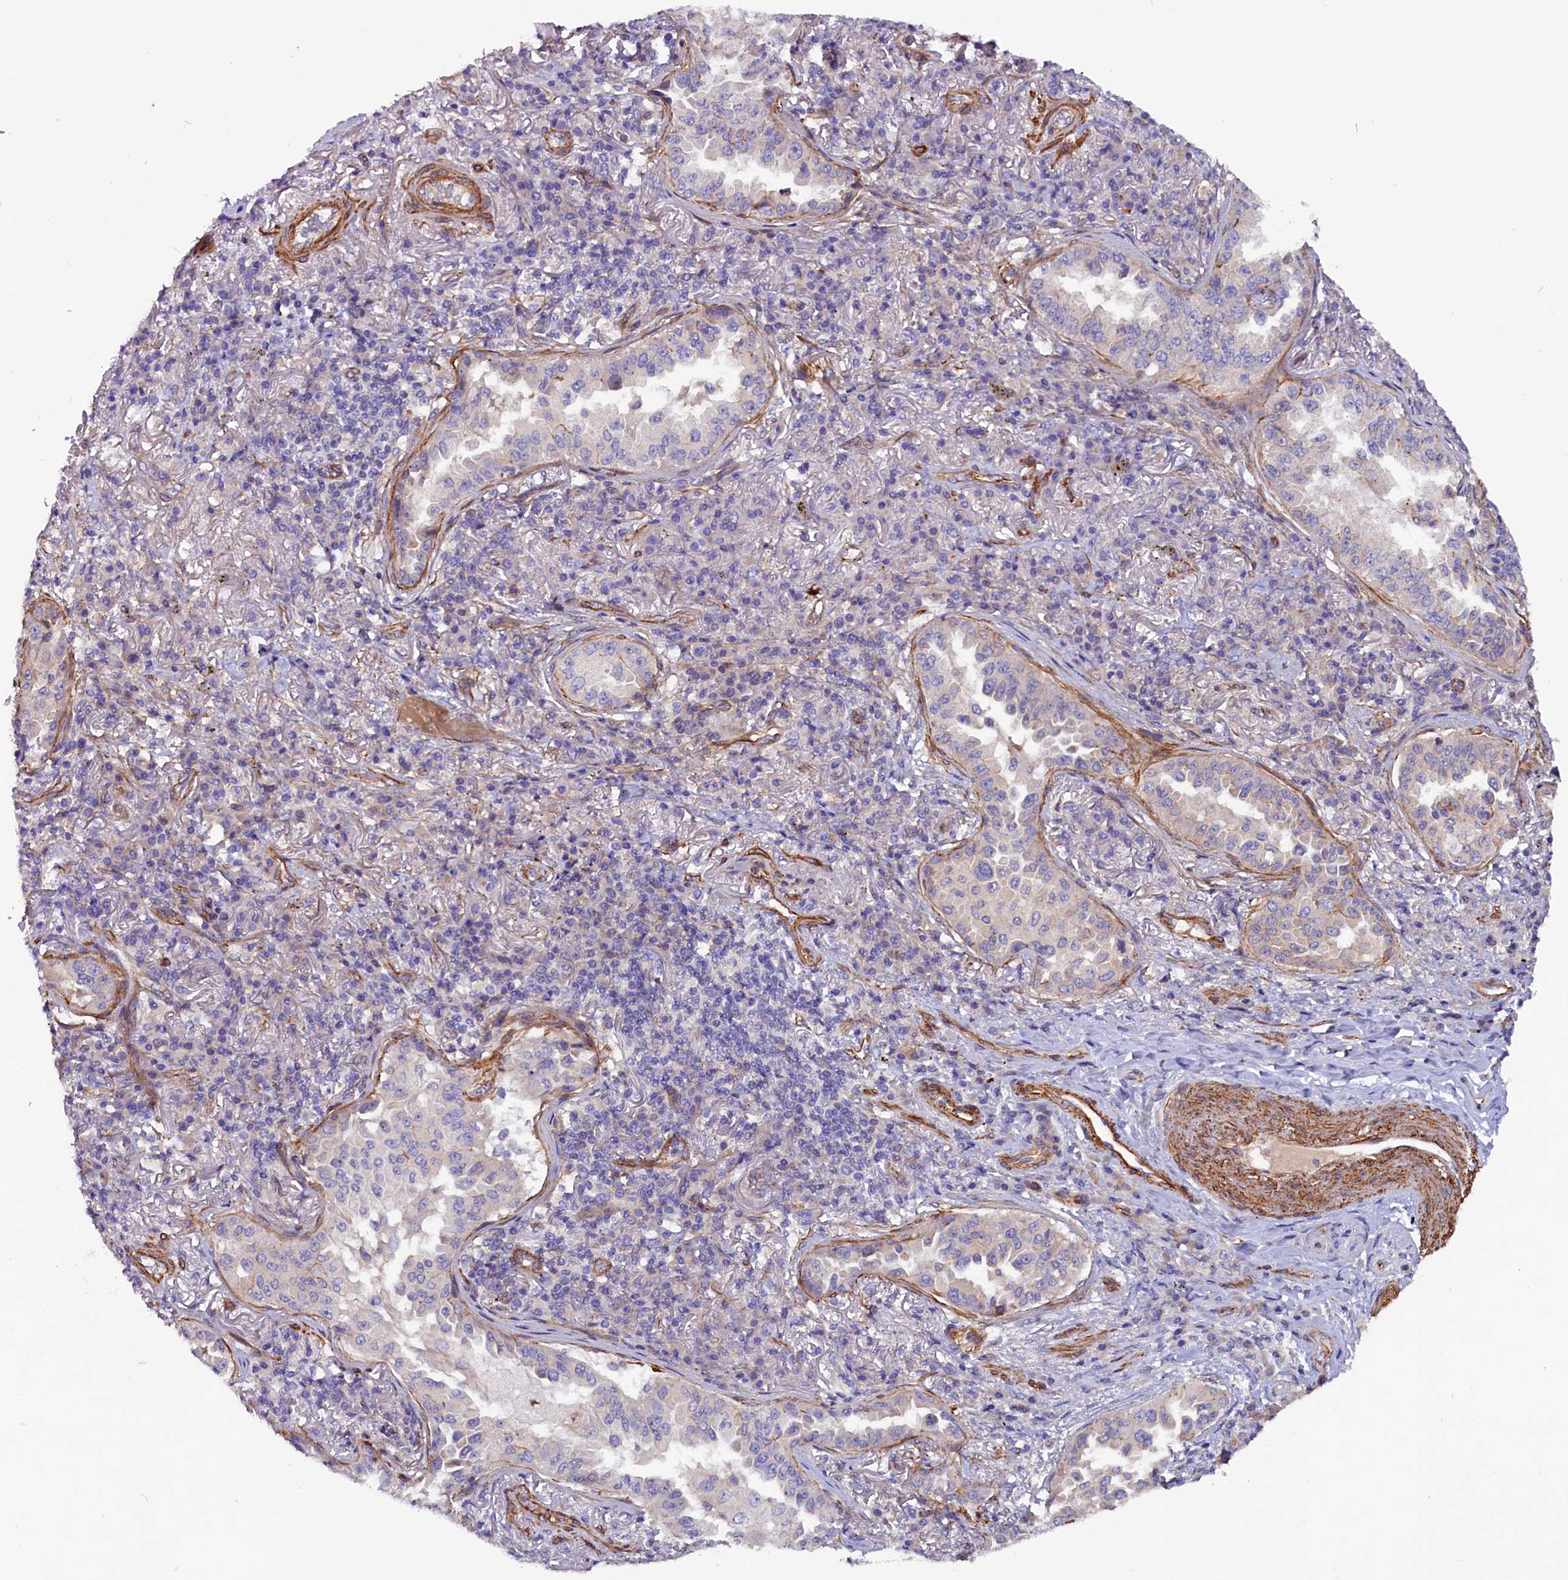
{"staining": {"intensity": "negative", "quantity": "none", "location": "none"}, "tissue": "lung cancer", "cell_type": "Tumor cells", "image_type": "cancer", "snomed": [{"axis": "morphology", "description": "Adenocarcinoma, NOS"}, {"axis": "topography", "description": "Lung"}], "caption": "High power microscopy photomicrograph of an immunohistochemistry (IHC) photomicrograph of lung cancer, revealing no significant staining in tumor cells.", "gene": "ZNF749", "patient": {"sex": "female", "age": 69}}